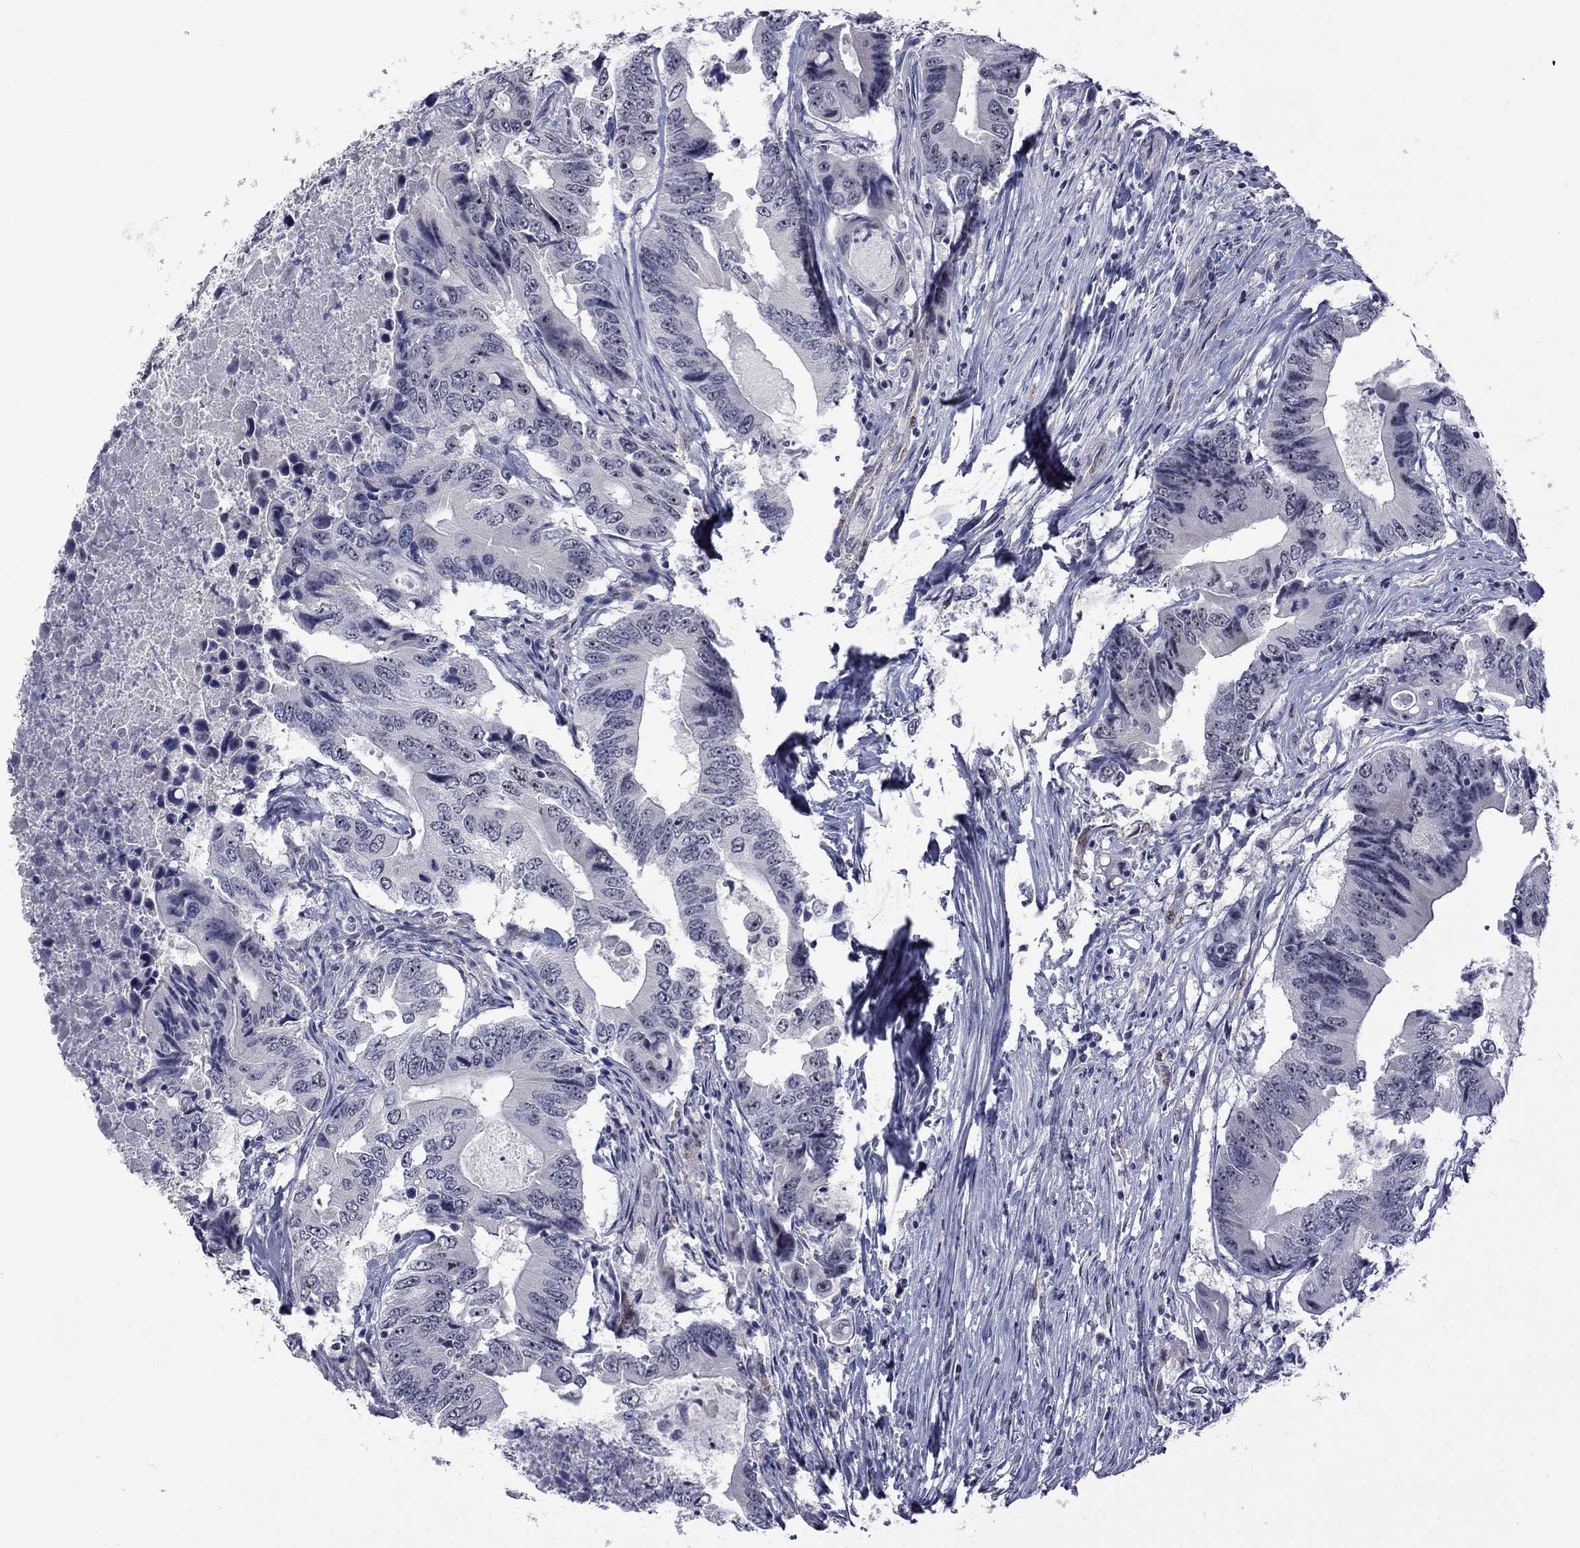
{"staining": {"intensity": "negative", "quantity": "none", "location": "none"}, "tissue": "colorectal cancer", "cell_type": "Tumor cells", "image_type": "cancer", "snomed": [{"axis": "morphology", "description": "Adenocarcinoma, NOS"}, {"axis": "topography", "description": "Colon"}], "caption": "This image is of colorectal cancer stained with IHC to label a protein in brown with the nuclei are counter-stained blue. There is no positivity in tumor cells. (DAB immunohistochemistry, high magnification).", "gene": "GSG1L", "patient": {"sex": "female", "age": 90}}